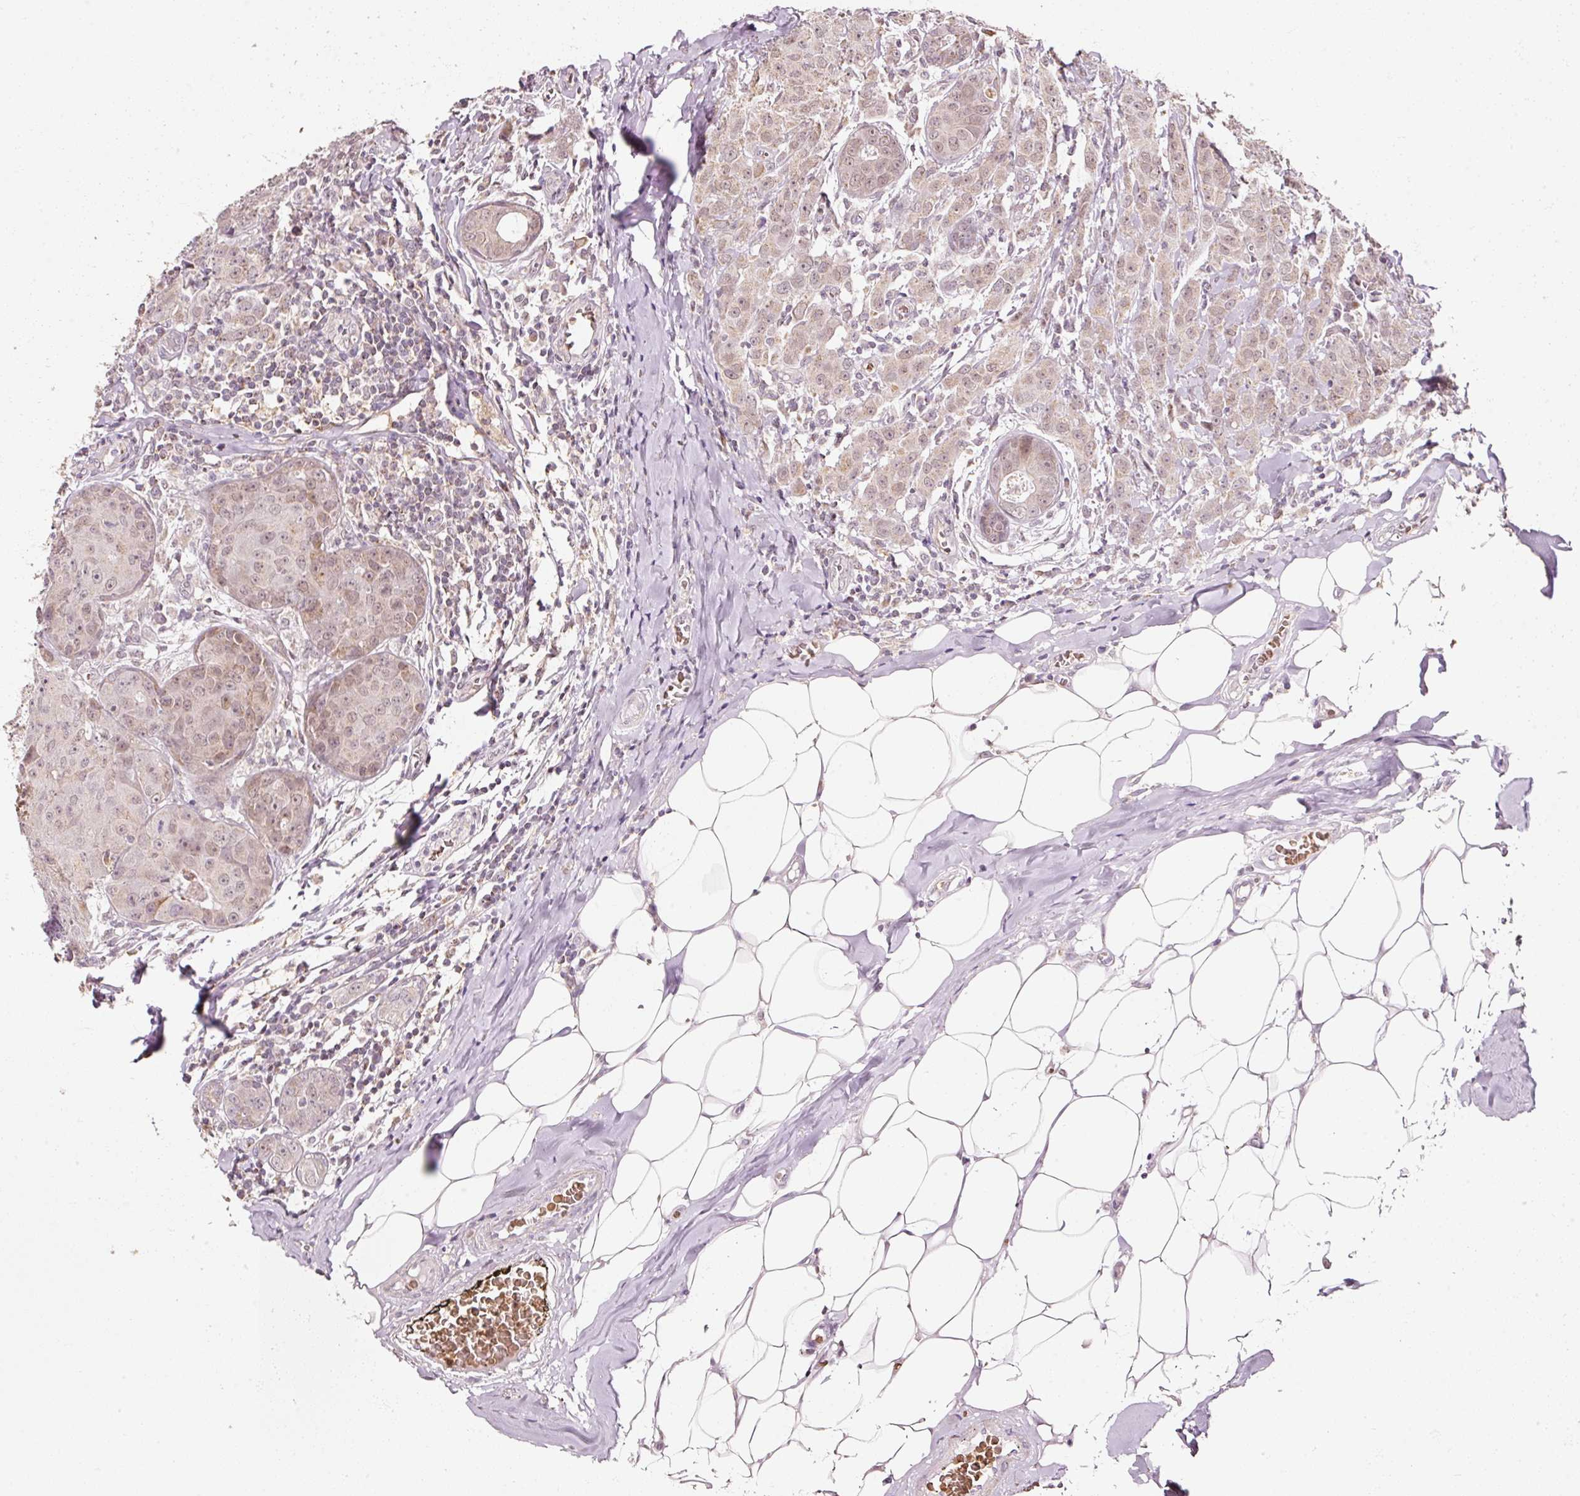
{"staining": {"intensity": "weak", "quantity": ">75%", "location": "nuclear"}, "tissue": "breast cancer", "cell_type": "Tumor cells", "image_type": "cancer", "snomed": [{"axis": "morphology", "description": "Duct carcinoma"}, {"axis": "topography", "description": "Breast"}], "caption": "This is a micrograph of immunohistochemistry (IHC) staining of breast infiltrating ductal carcinoma, which shows weak expression in the nuclear of tumor cells.", "gene": "ZNF460", "patient": {"sex": "female", "age": 43}}